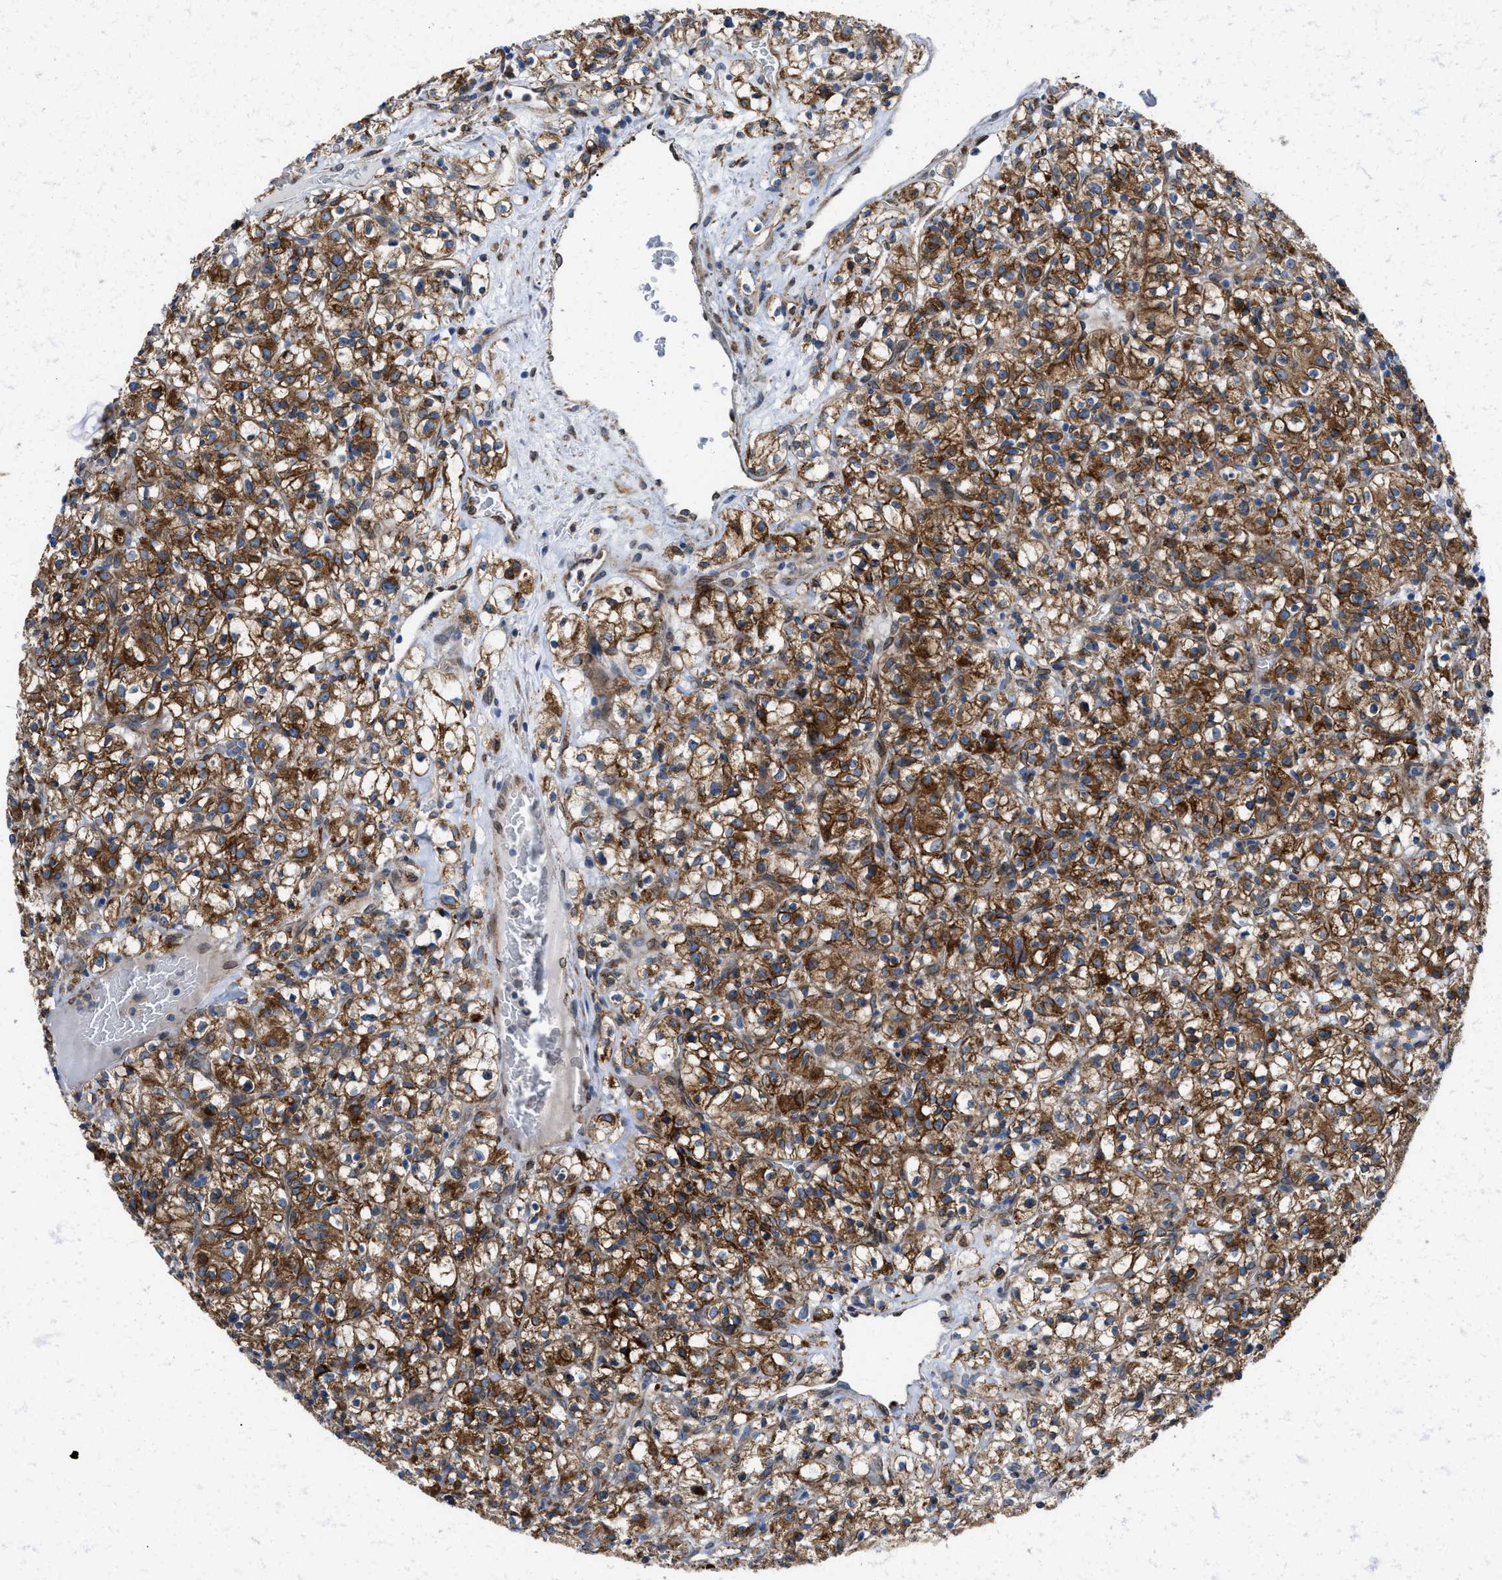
{"staining": {"intensity": "strong", "quantity": ">75%", "location": "cytoplasmic/membranous"}, "tissue": "renal cancer", "cell_type": "Tumor cells", "image_type": "cancer", "snomed": [{"axis": "morphology", "description": "Normal tissue, NOS"}, {"axis": "morphology", "description": "Adenocarcinoma, NOS"}, {"axis": "topography", "description": "Kidney"}], "caption": "Protein analysis of renal cancer tissue displays strong cytoplasmic/membranous expression in approximately >75% of tumor cells. Nuclei are stained in blue.", "gene": "ERLIN2", "patient": {"sex": "female", "age": 72}}